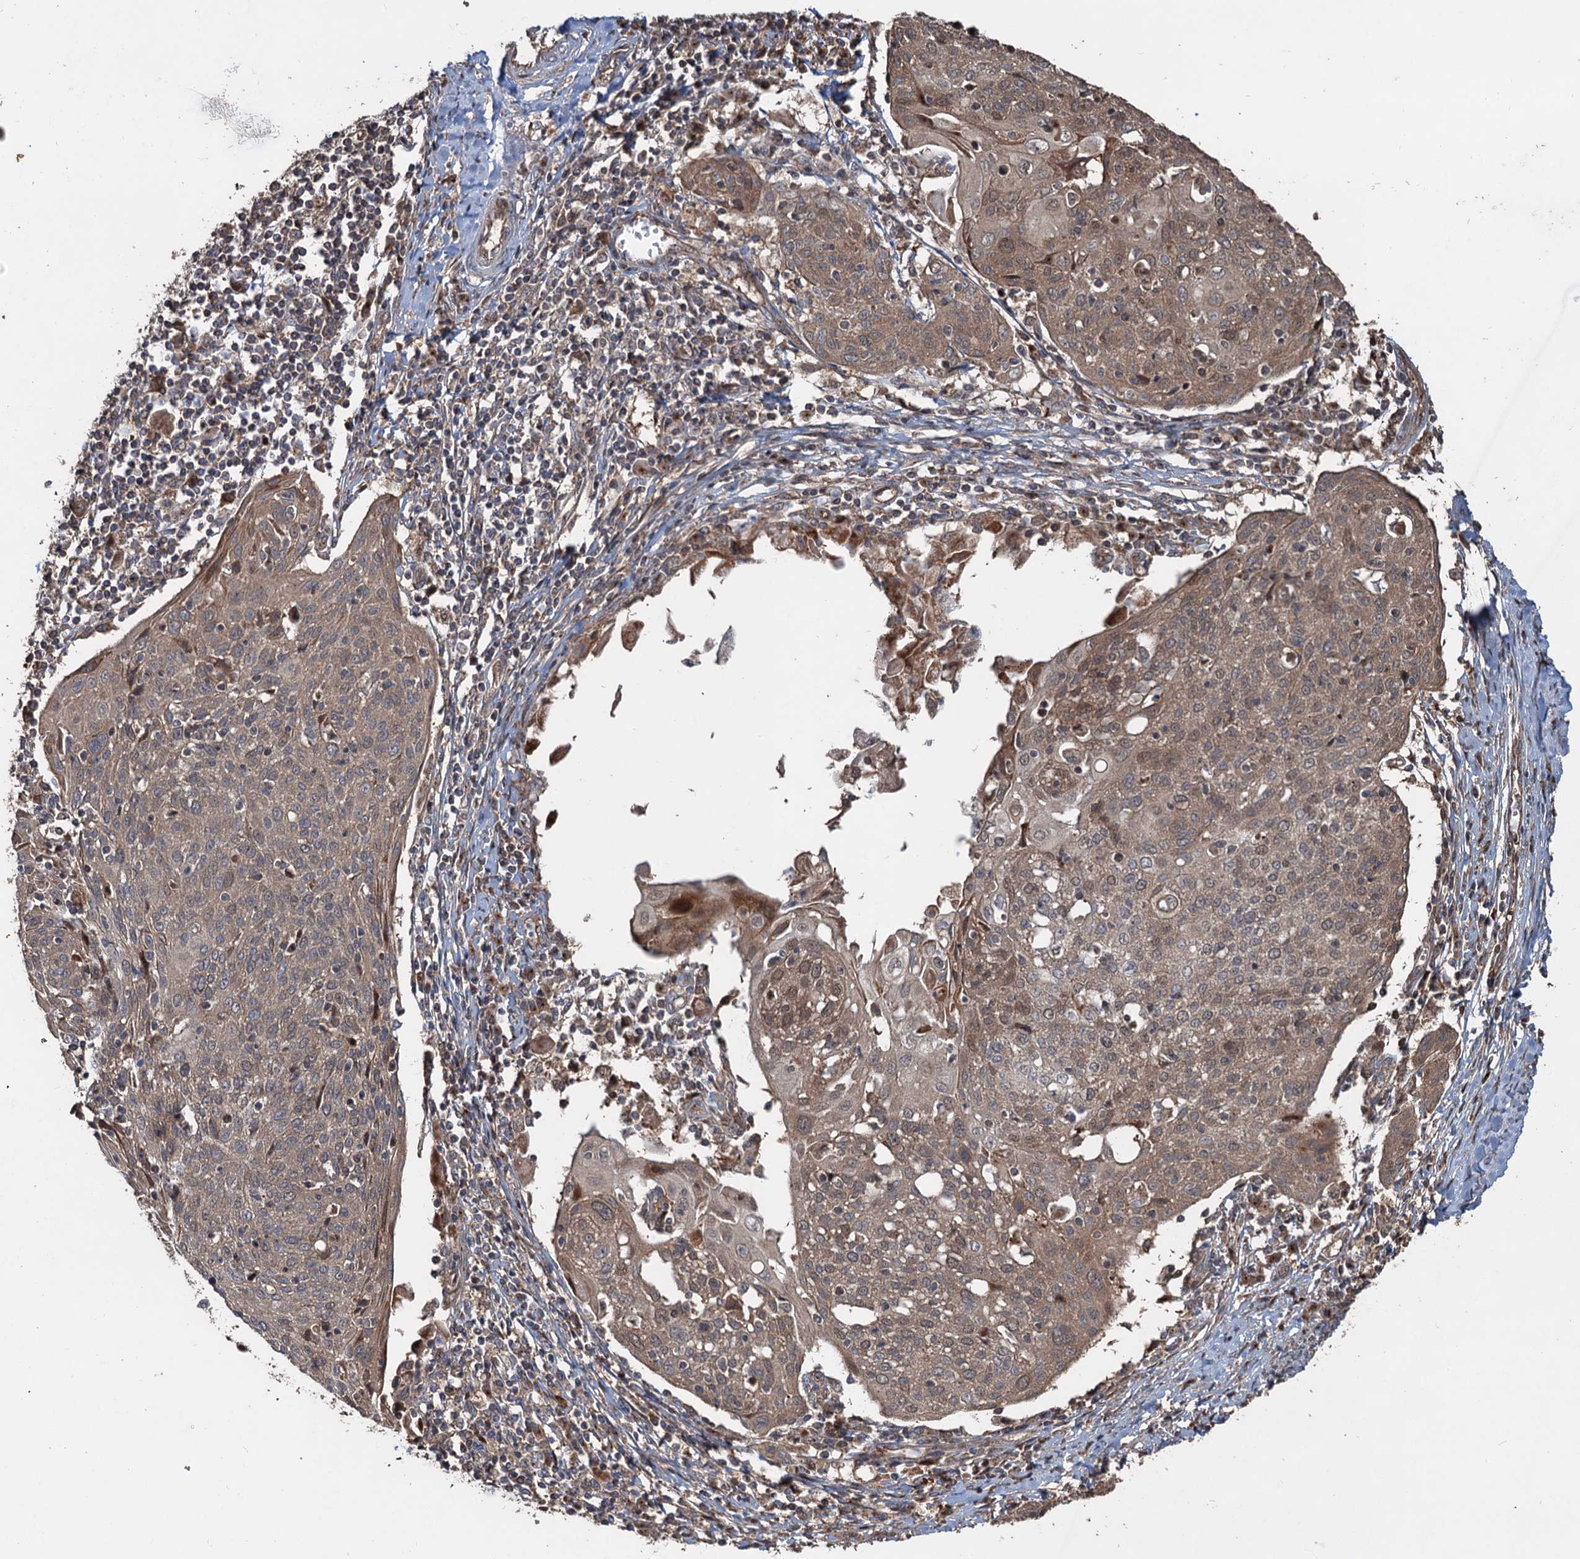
{"staining": {"intensity": "moderate", "quantity": ">75%", "location": "cytoplasmic/membranous,nuclear"}, "tissue": "cervical cancer", "cell_type": "Tumor cells", "image_type": "cancer", "snomed": [{"axis": "morphology", "description": "Squamous cell carcinoma, NOS"}, {"axis": "topography", "description": "Cervix"}], "caption": "An immunohistochemistry micrograph of tumor tissue is shown. Protein staining in brown highlights moderate cytoplasmic/membranous and nuclear positivity in cervical cancer within tumor cells. (DAB (3,3'-diaminobenzidine) = brown stain, brightfield microscopy at high magnification).", "gene": "DEXI", "patient": {"sex": "female", "age": 67}}